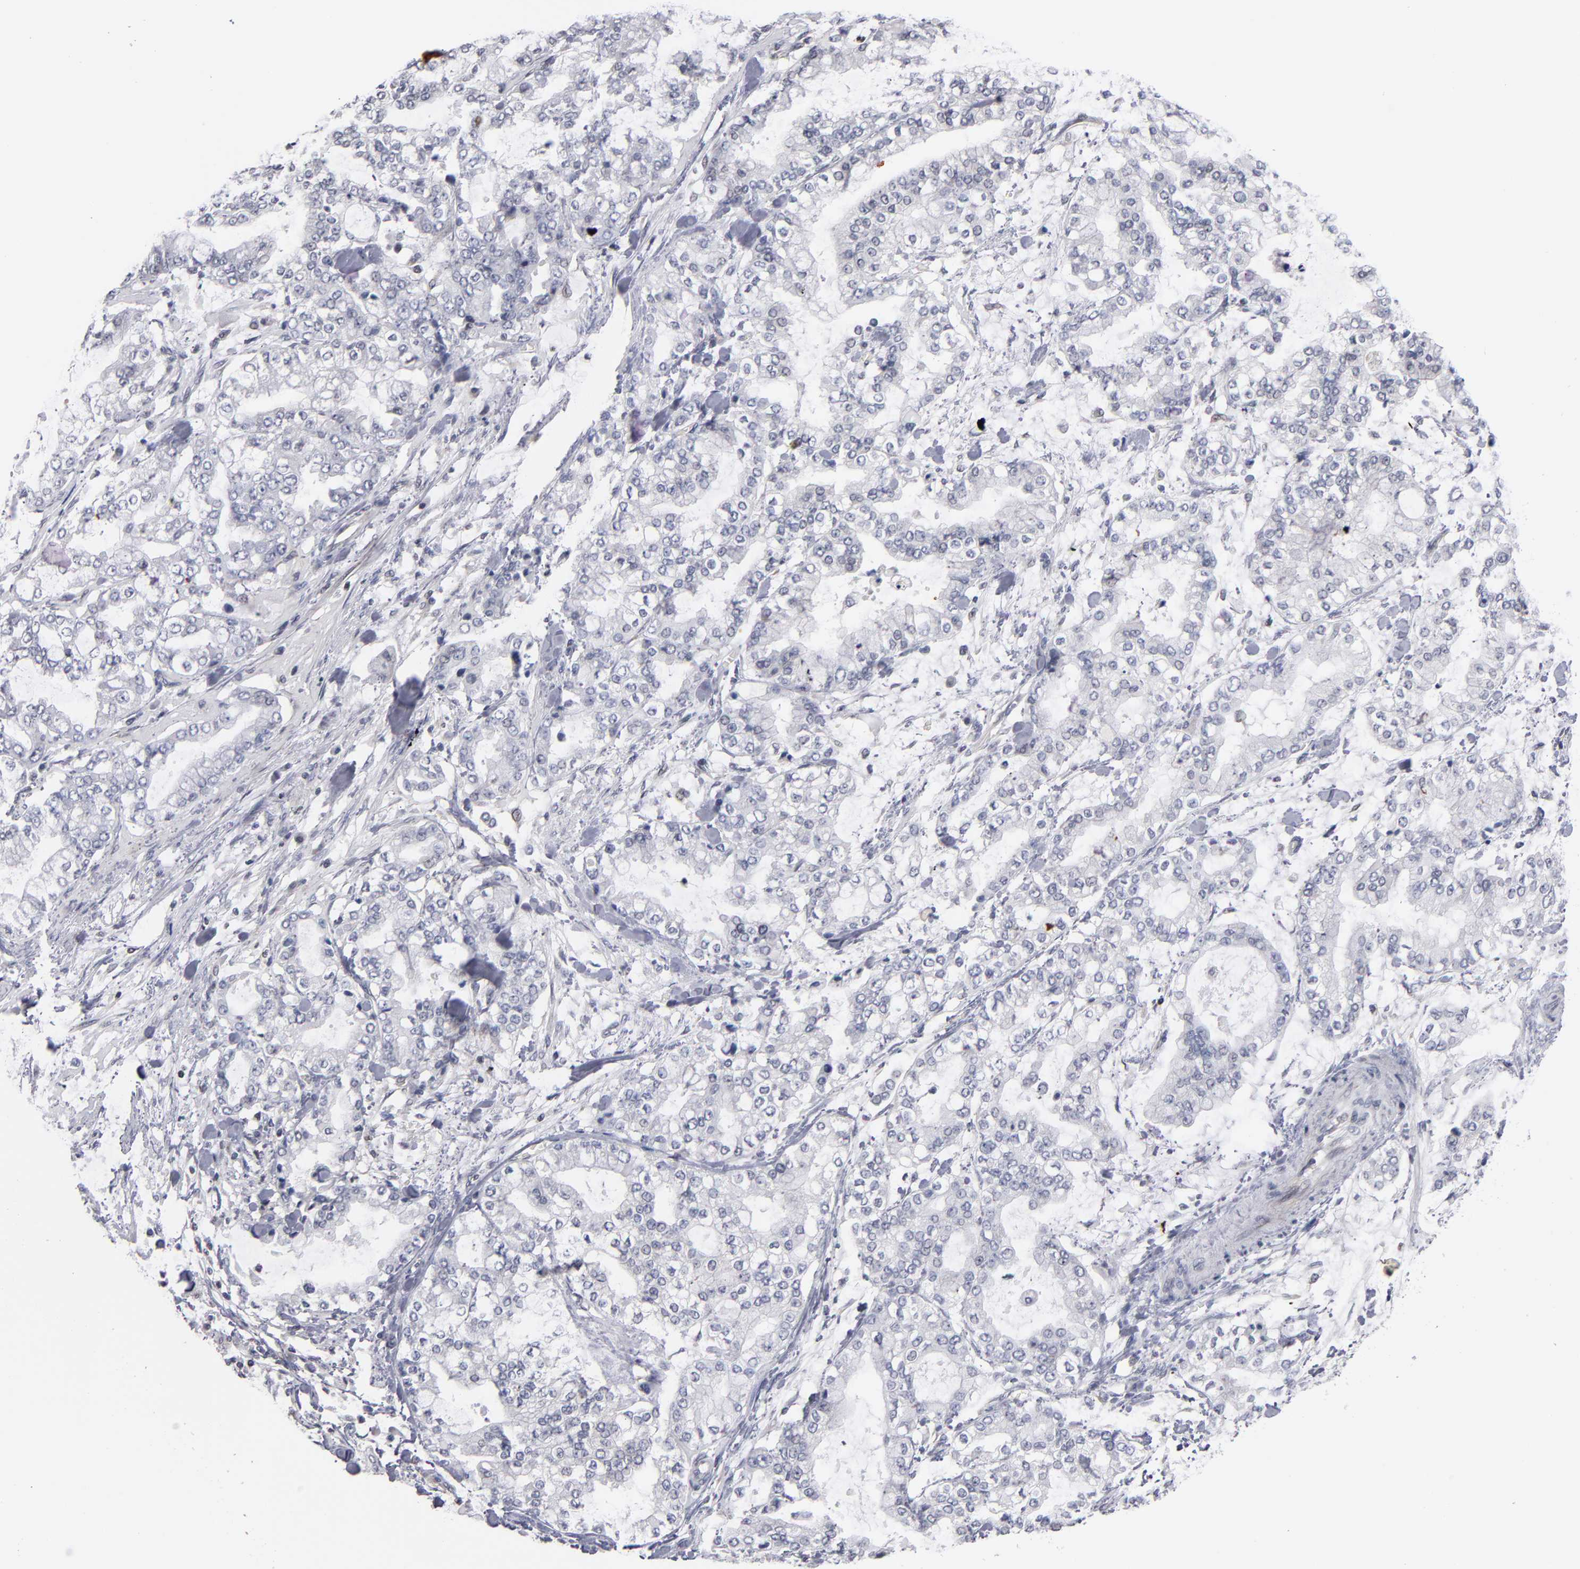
{"staining": {"intensity": "negative", "quantity": "none", "location": "none"}, "tissue": "stomach cancer", "cell_type": "Tumor cells", "image_type": "cancer", "snomed": [{"axis": "morphology", "description": "Normal tissue, NOS"}, {"axis": "morphology", "description": "Adenocarcinoma, NOS"}, {"axis": "topography", "description": "Stomach, upper"}, {"axis": "topography", "description": "Stomach"}], "caption": "DAB immunohistochemical staining of stomach adenocarcinoma exhibits no significant positivity in tumor cells. (Stains: DAB IHC with hematoxylin counter stain, Microscopy: brightfield microscopy at high magnification).", "gene": "ODF2", "patient": {"sex": "male", "age": 76}}